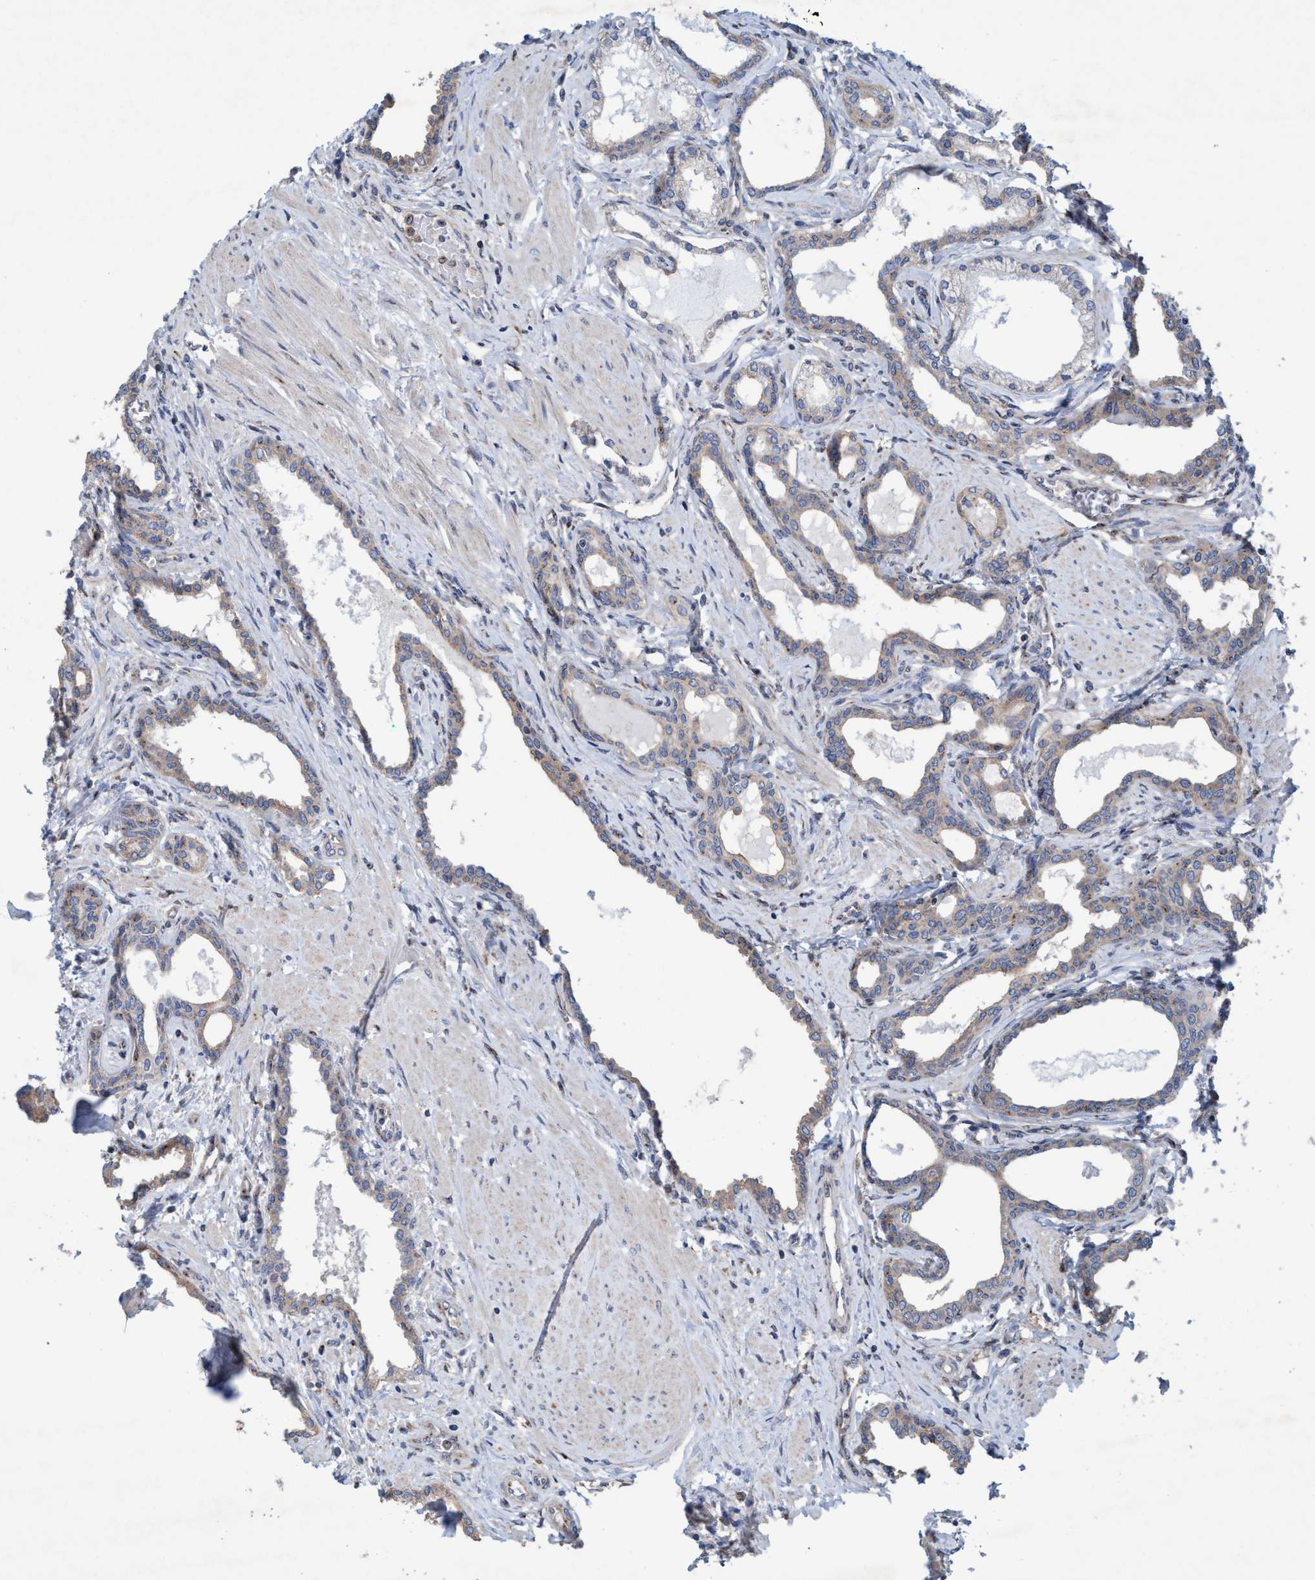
{"staining": {"intensity": "weak", "quantity": "25%-75%", "location": "cytoplasmic/membranous"}, "tissue": "prostate cancer", "cell_type": "Tumor cells", "image_type": "cancer", "snomed": [{"axis": "morphology", "description": "Adenocarcinoma, High grade"}, {"axis": "topography", "description": "Prostate"}], "caption": "This is a photomicrograph of immunohistochemistry staining of prostate cancer, which shows weak staining in the cytoplasmic/membranous of tumor cells.", "gene": "BICD2", "patient": {"sex": "male", "age": 52}}